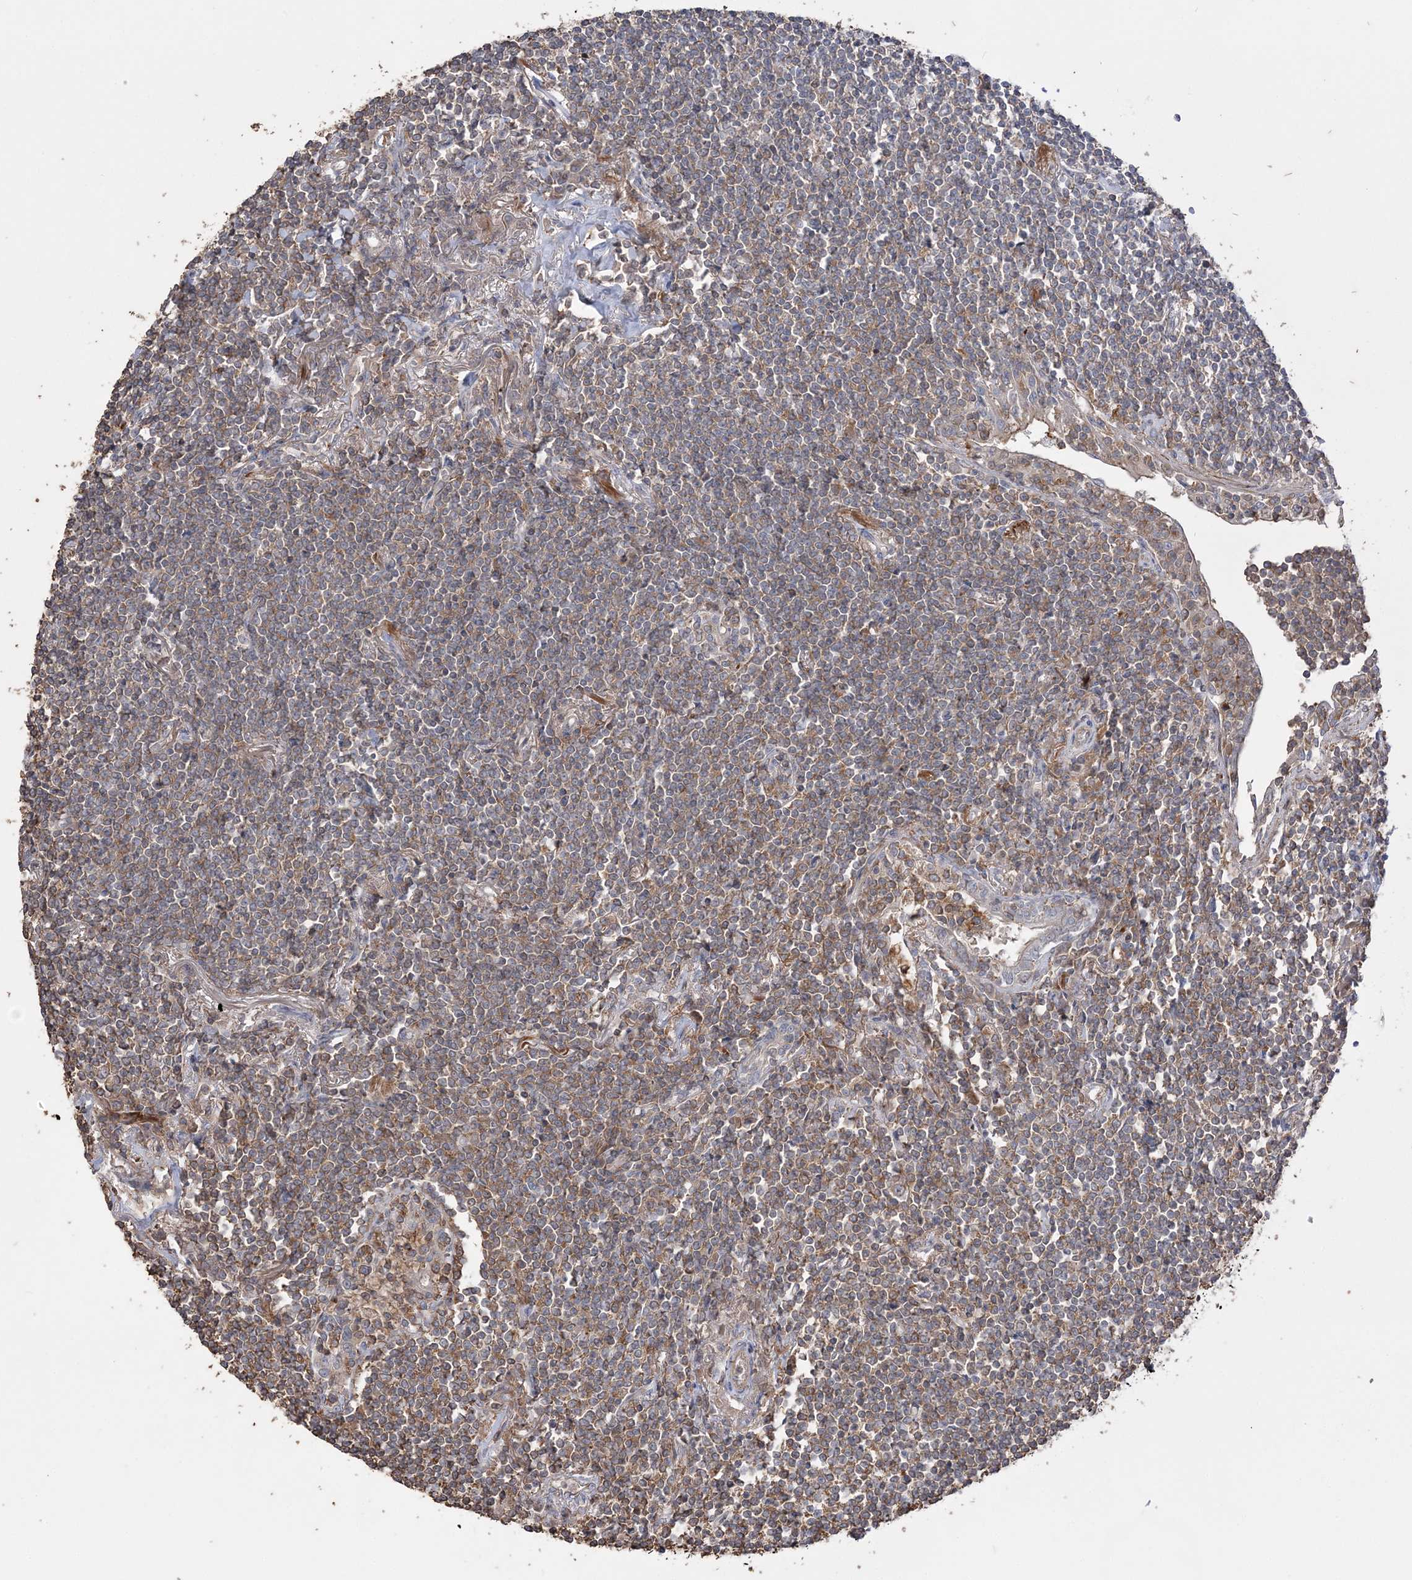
{"staining": {"intensity": "weak", "quantity": "25%-75%", "location": "cytoplasmic/membranous"}, "tissue": "lymphoma", "cell_type": "Tumor cells", "image_type": "cancer", "snomed": [{"axis": "morphology", "description": "Malignant lymphoma, non-Hodgkin's type, Low grade"}, {"axis": "topography", "description": "Lung"}], "caption": "A photomicrograph of malignant lymphoma, non-Hodgkin's type (low-grade) stained for a protein shows weak cytoplasmic/membranous brown staining in tumor cells.", "gene": "SLFN14", "patient": {"sex": "female", "age": 71}}